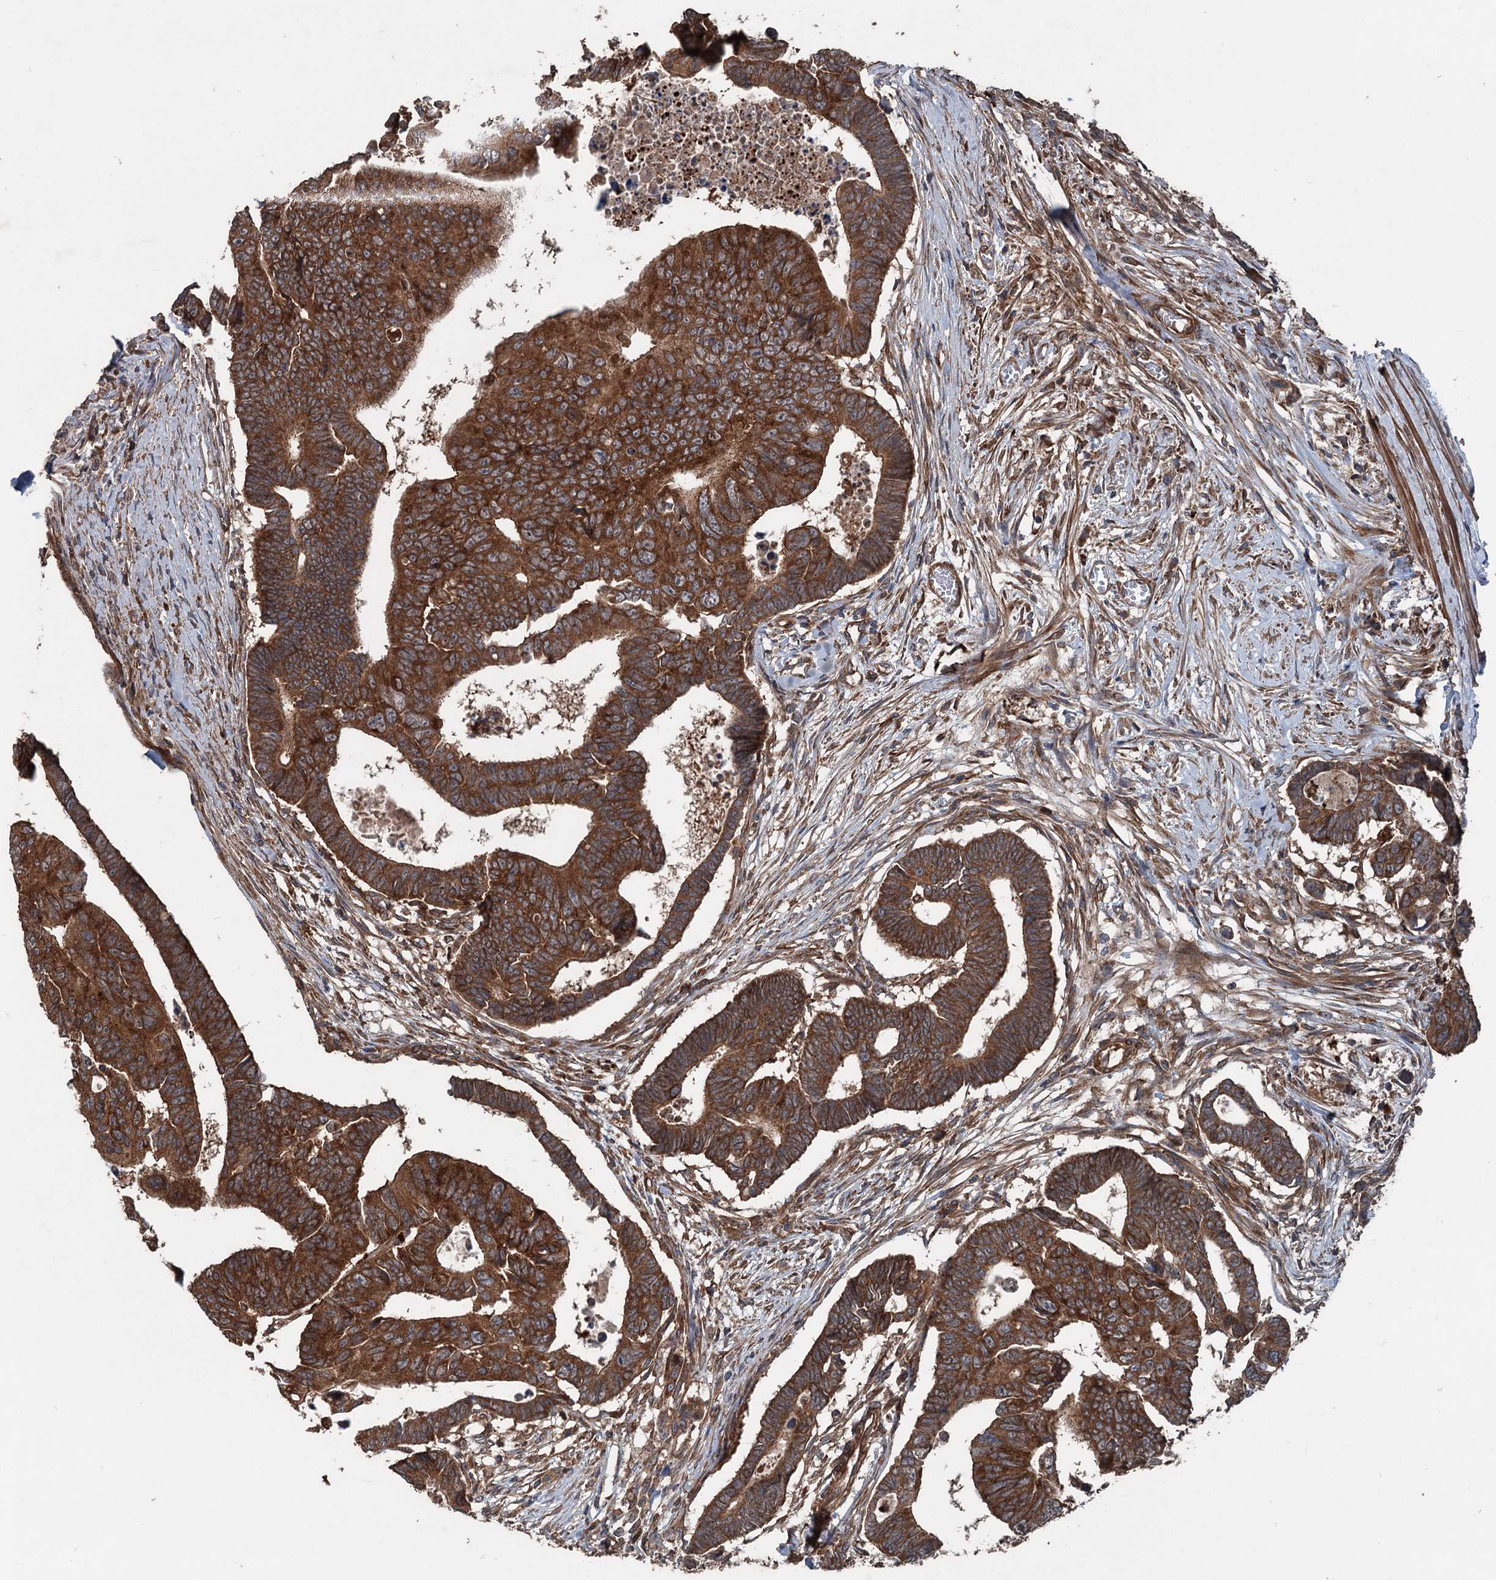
{"staining": {"intensity": "strong", "quantity": ">75%", "location": "cytoplasmic/membranous"}, "tissue": "colorectal cancer", "cell_type": "Tumor cells", "image_type": "cancer", "snomed": [{"axis": "morphology", "description": "Adenocarcinoma, NOS"}, {"axis": "topography", "description": "Rectum"}], "caption": "High-magnification brightfield microscopy of colorectal cancer stained with DAB (3,3'-diaminobenzidine) (brown) and counterstained with hematoxylin (blue). tumor cells exhibit strong cytoplasmic/membranous staining is identified in about>75% of cells. (IHC, brightfield microscopy, high magnification).", "gene": "RNF214", "patient": {"sex": "female", "age": 65}}